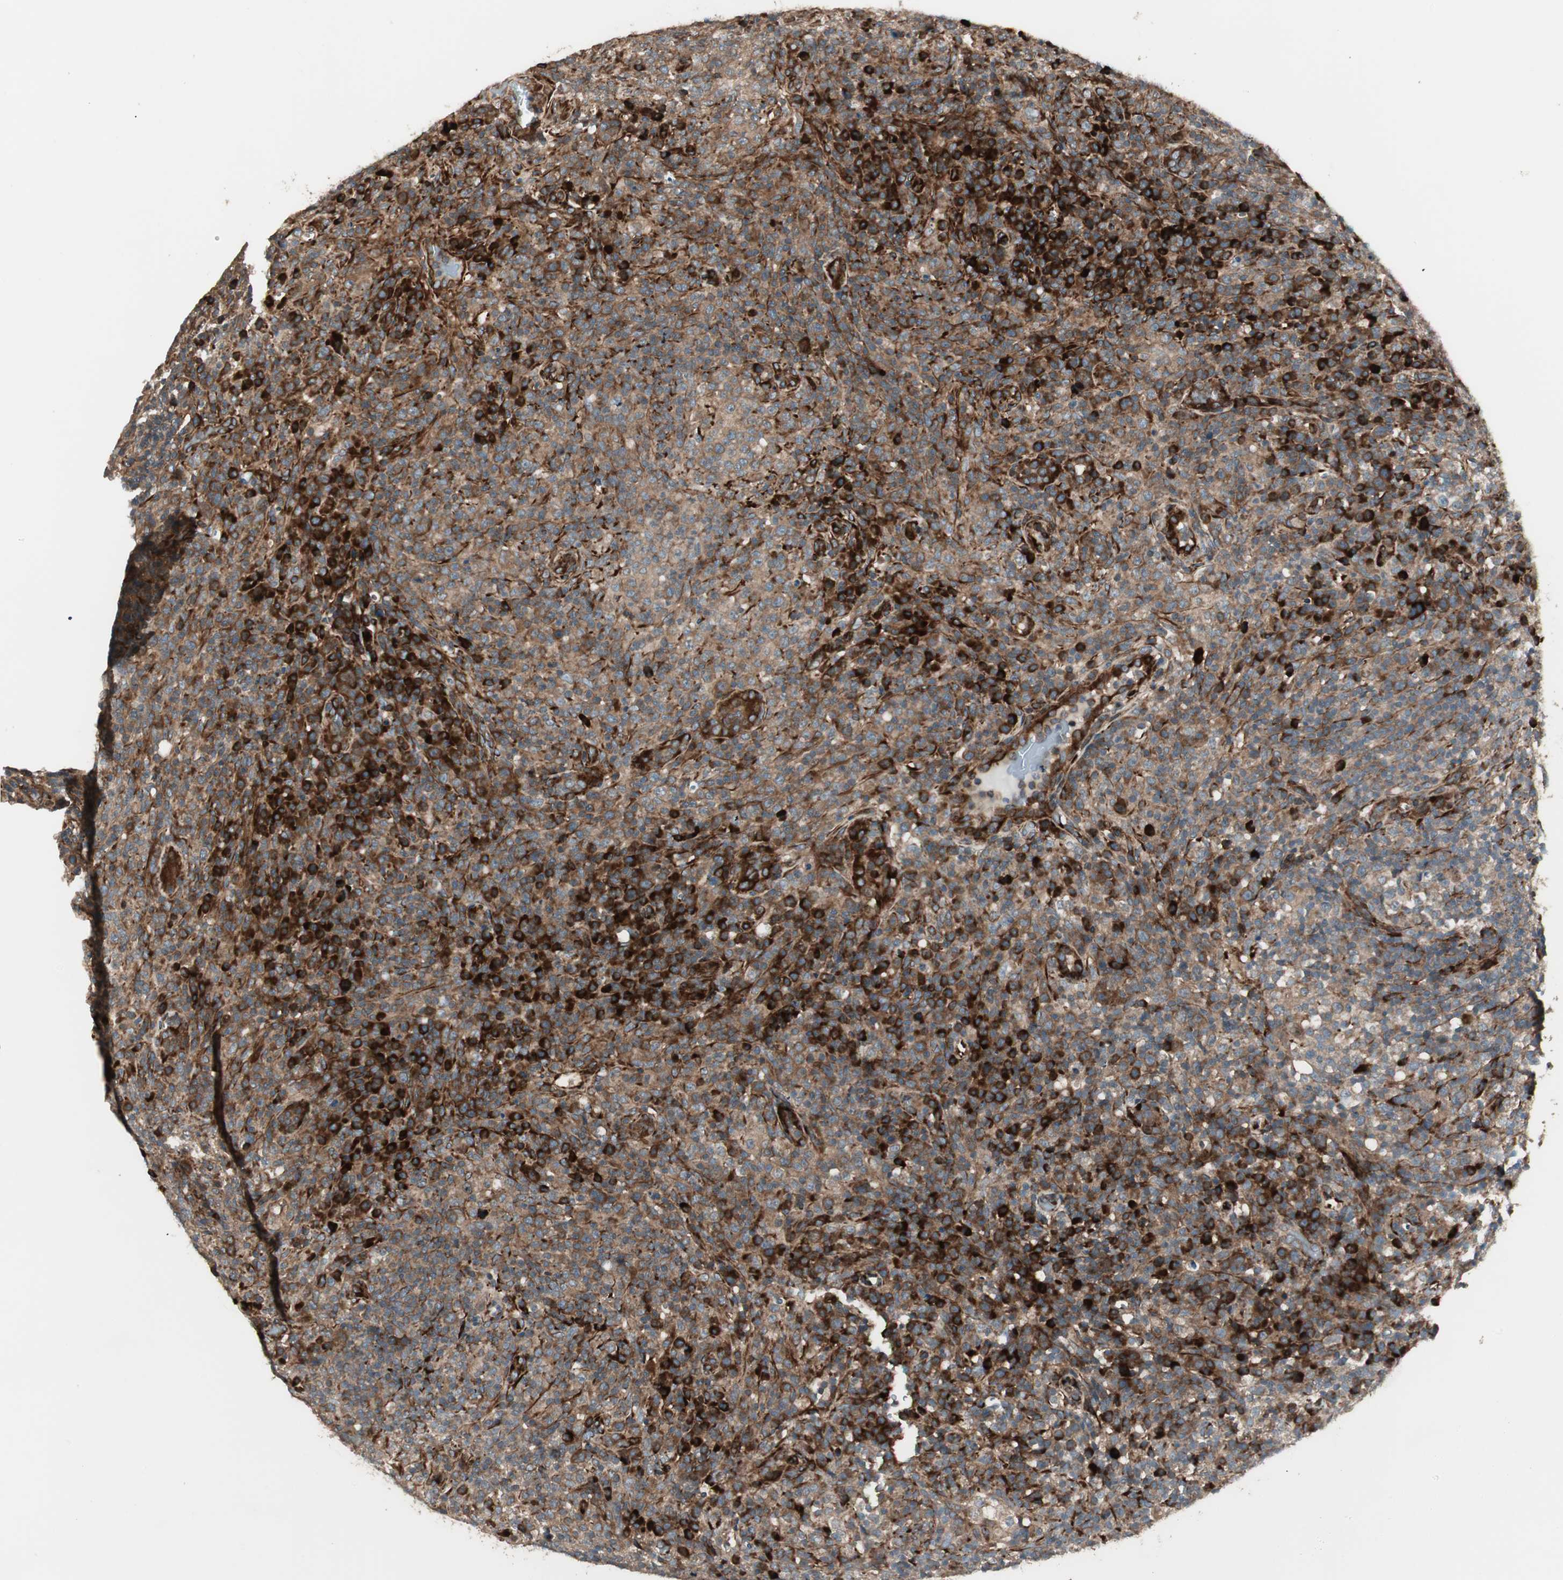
{"staining": {"intensity": "strong", "quantity": ">75%", "location": "cytoplasmic/membranous"}, "tissue": "lymphoma", "cell_type": "Tumor cells", "image_type": "cancer", "snomed": [{"axis": "morphology", "description": "Malignant lymphoma, non-Hodgkin's type, High grade"}, {"axis": "topography", "description": "Lymph node"}], "caption": "Protein staining reveals strong cytoplasmic/membranous positivity in approximately >75% of tumor cells in lymphoma.", "gene": "PPP2R5E", "patient": {"sex": "female", "age": 76}}